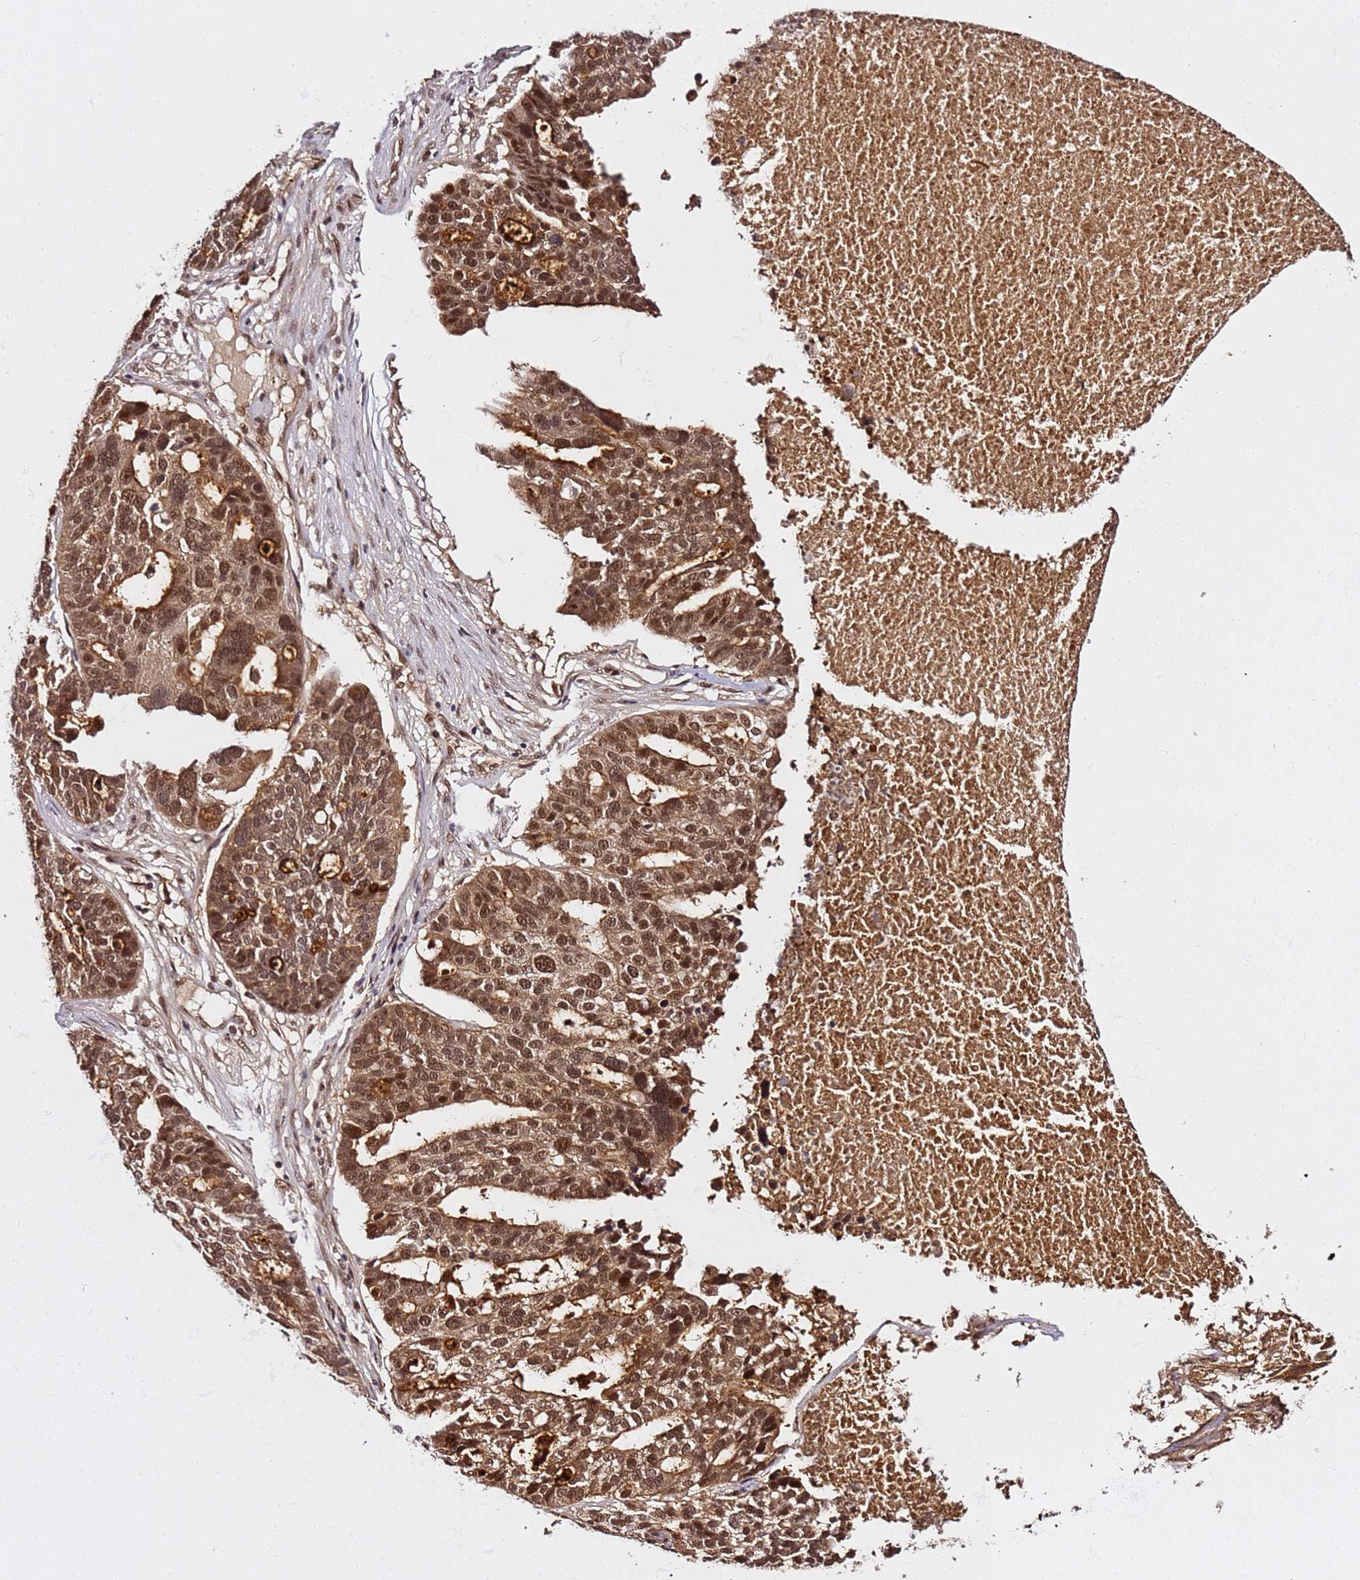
{"staining": {"intensity": "moderate", "quantity": ">75%", "location": "cytoplasmic/membranous,nuclear"}, "tissue": "ovarian cancer", "cell_type": "Tumor cells", "image_type": "cancer", "snomed": [{"axis": "morphology", "description": "Cystadenocarcinoma, serous, NOS"}, {"axis": "topography", "description": "Ovary"}], "caption": "Serous cystadenocarcinoma (ovarian) was stained to show a protein in brown. There is medium levels of moderate cytoplasmic/membranous and nuclear expression in about >75% of tumor cells. (DAB (3,3'-diaminobenzidine) IHC, brown staining for protein, blue staining for nuclei).", "gene": "RGS18", "patient": {"sex": "female", "age": 59}}